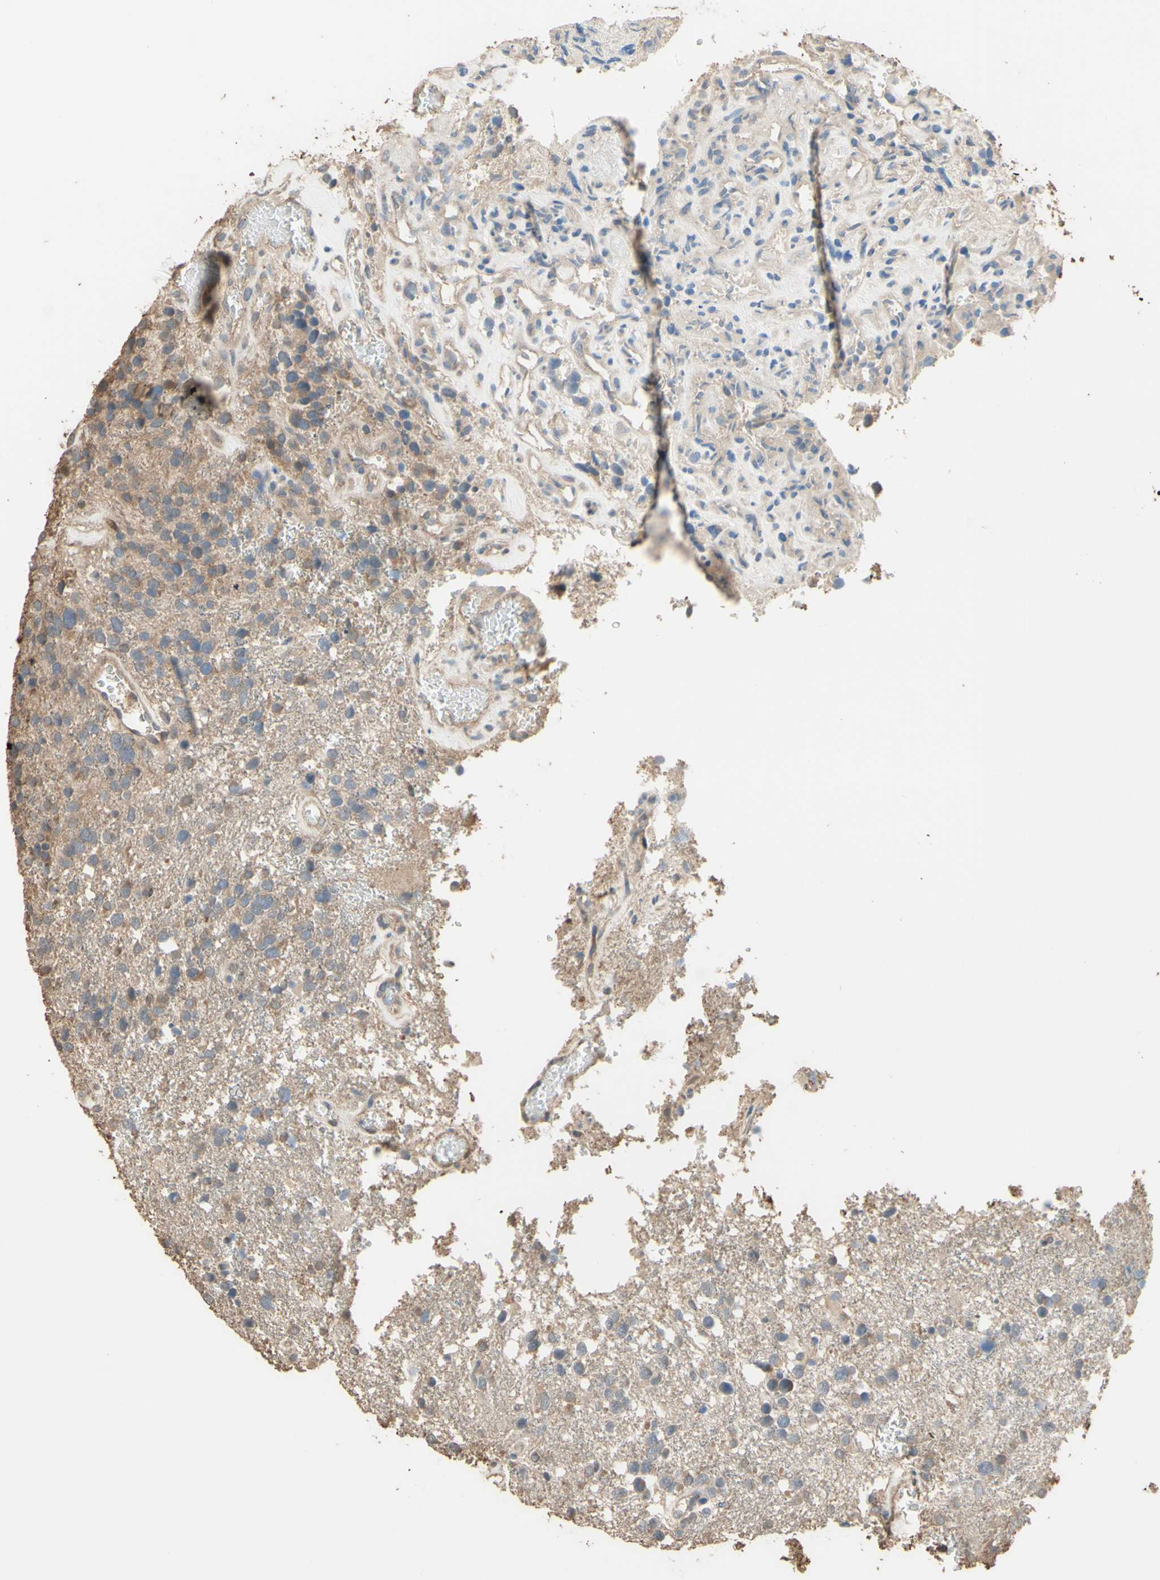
{"staining": {"intensity": "weak", "quantity": "25%-75%", "location": "cytoplasmic/membranous"}, "tissue": "glioma", "cell_type": "Tumor cells", "image_type": "cancer", "snomed": [{"axis": "morphology", "description": "Glioma, malignant, High grade"}, {"axis": "topography", "description": "Brain"}], "caption": "Human glioma stained with a protein marker exhibits weak staining in tumor cells.", "gene": "SMIM19", "patient": {"sex": "female", "age": 58}}